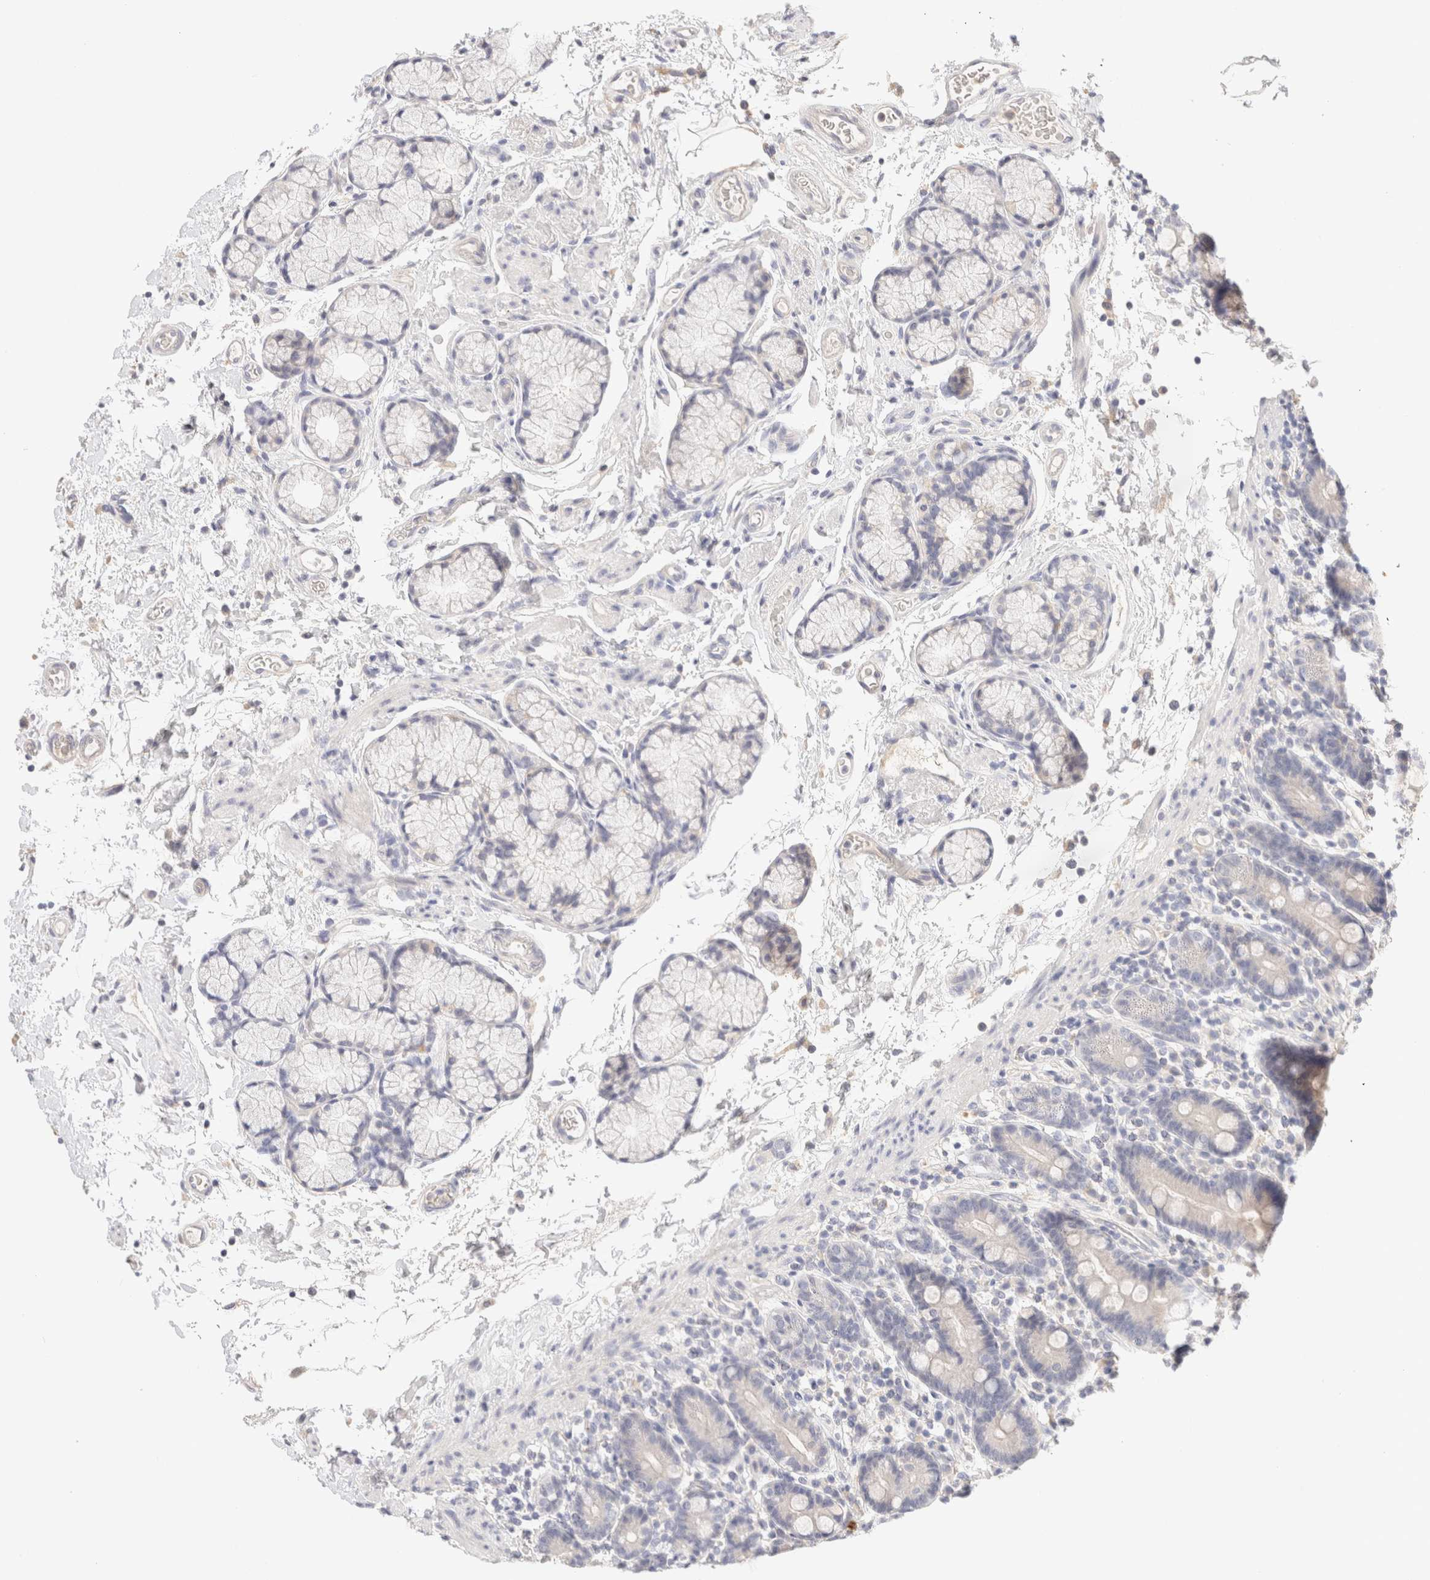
{"staining": {"intensity": "negative", "quantity": "none", "location": "none"}, "tissue": "duodenum", "cell_type": "Glandular cells", "image_type": "normal", "snomed": [{"axis": "morphology", "description": "Normal tissue, NOS"}, {"axis": "topography", "description": "Small intestine, NOS"}], "caption": "Glandular cells are negative for brown protein staining in unremarkable duodenum. (DAB (3,3'-diaminobenzidine) immunohistochemistry (IHC) with hematoxylin counter stain).", "gene": "SCGB2A2", "patient": {"sex": "female", "age": 71}}